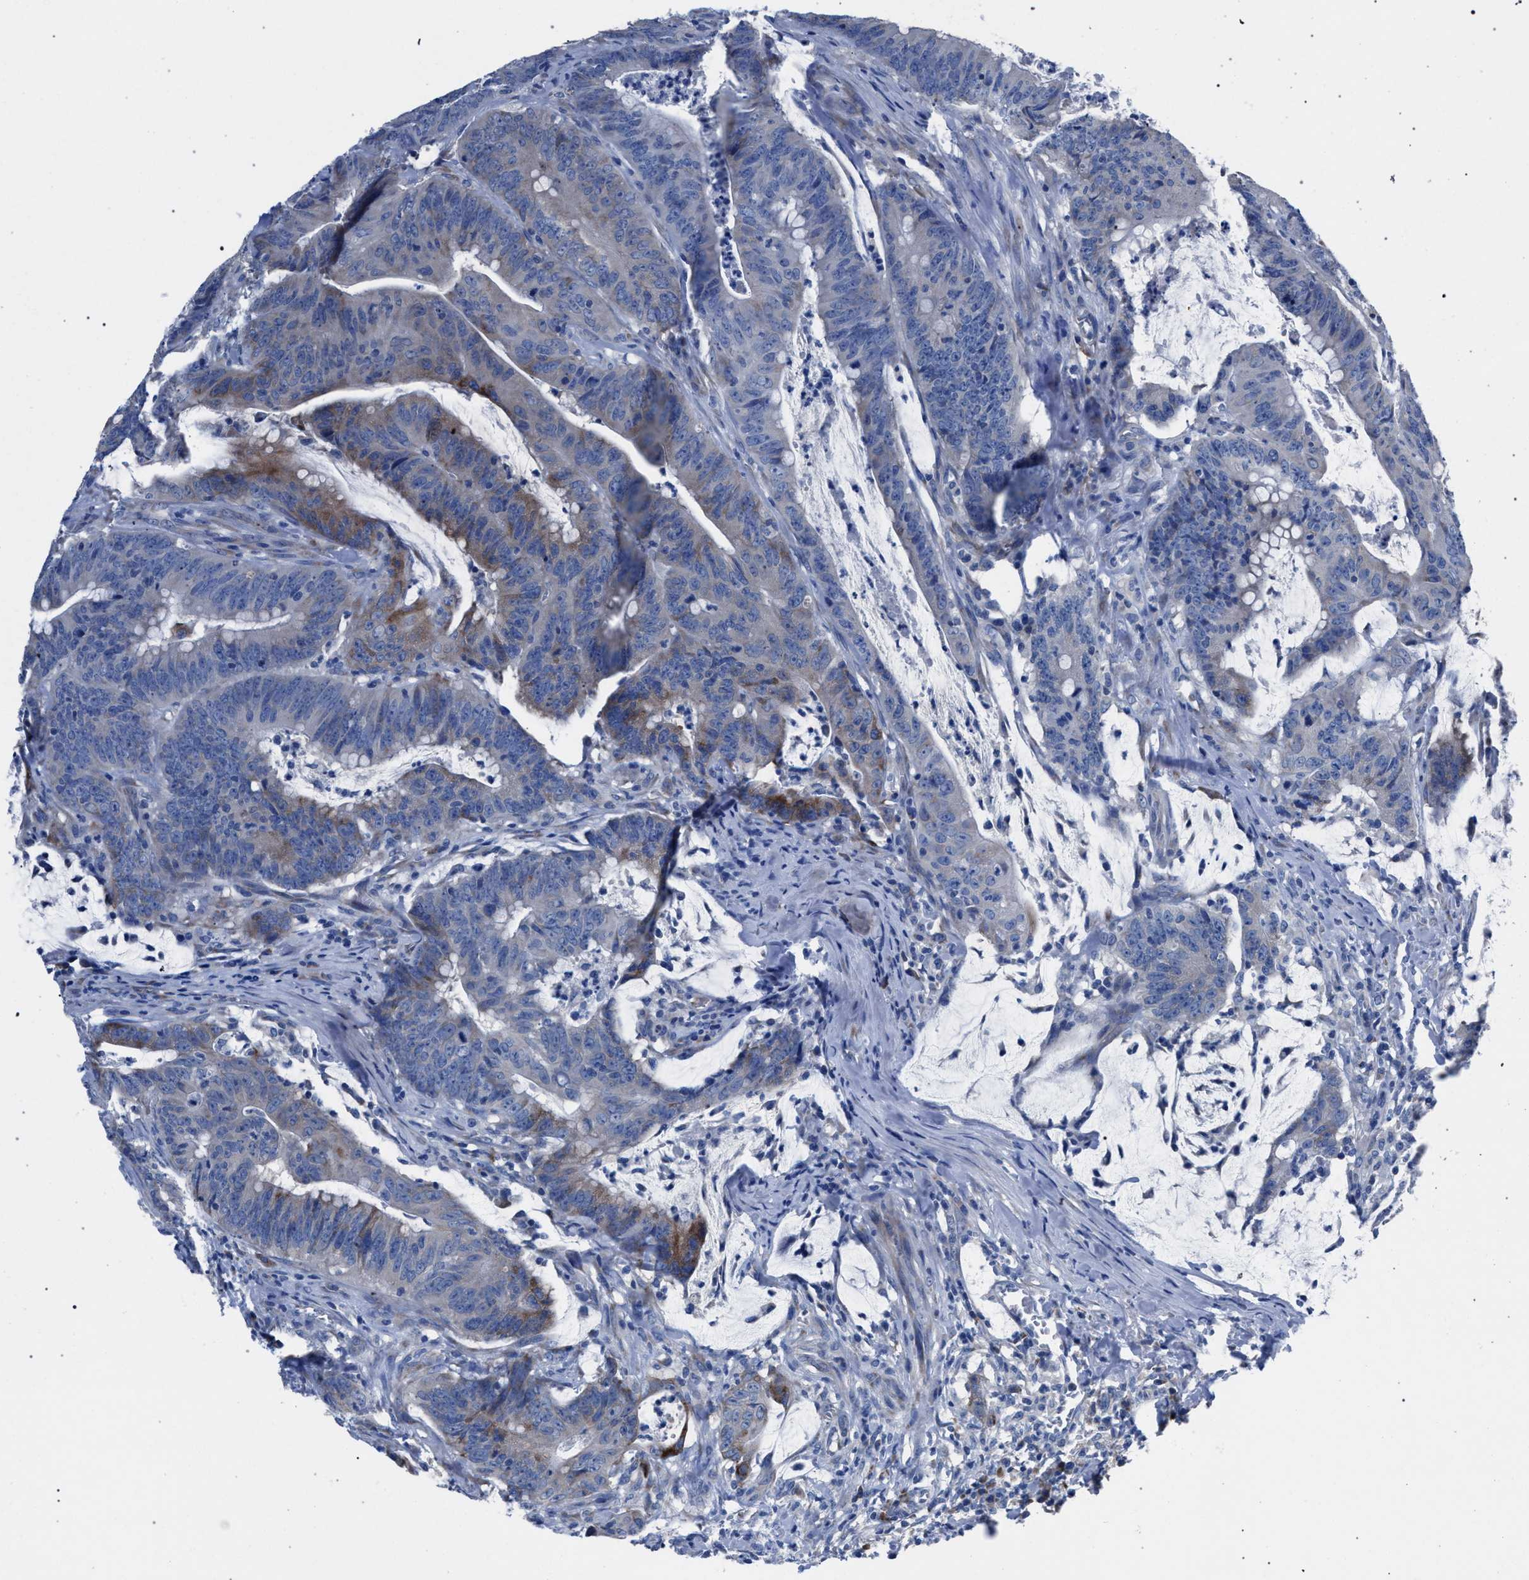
{"staining": {"intensity": "moderate", "quantity": "<25%", "location": "cytoplasmic/membranous"}, "tissue": "colorectal cancer", "cell_type": "Tumor cells", "image_type": "cancer", "snomed": [{"axis": "morphology", "description": "Adenocarcinoma, NOS"}, {"axis": "topography", "description": "Colon"}], "caption": "Immunohistochemistry (IHC) of colorectal cancer exhibits low levels of moderate cytoplasmic/membranous staining in approximately <25% of tumor cells.", "gene": "CRYZ", "patient": {"sex": "male", "age": 45}}